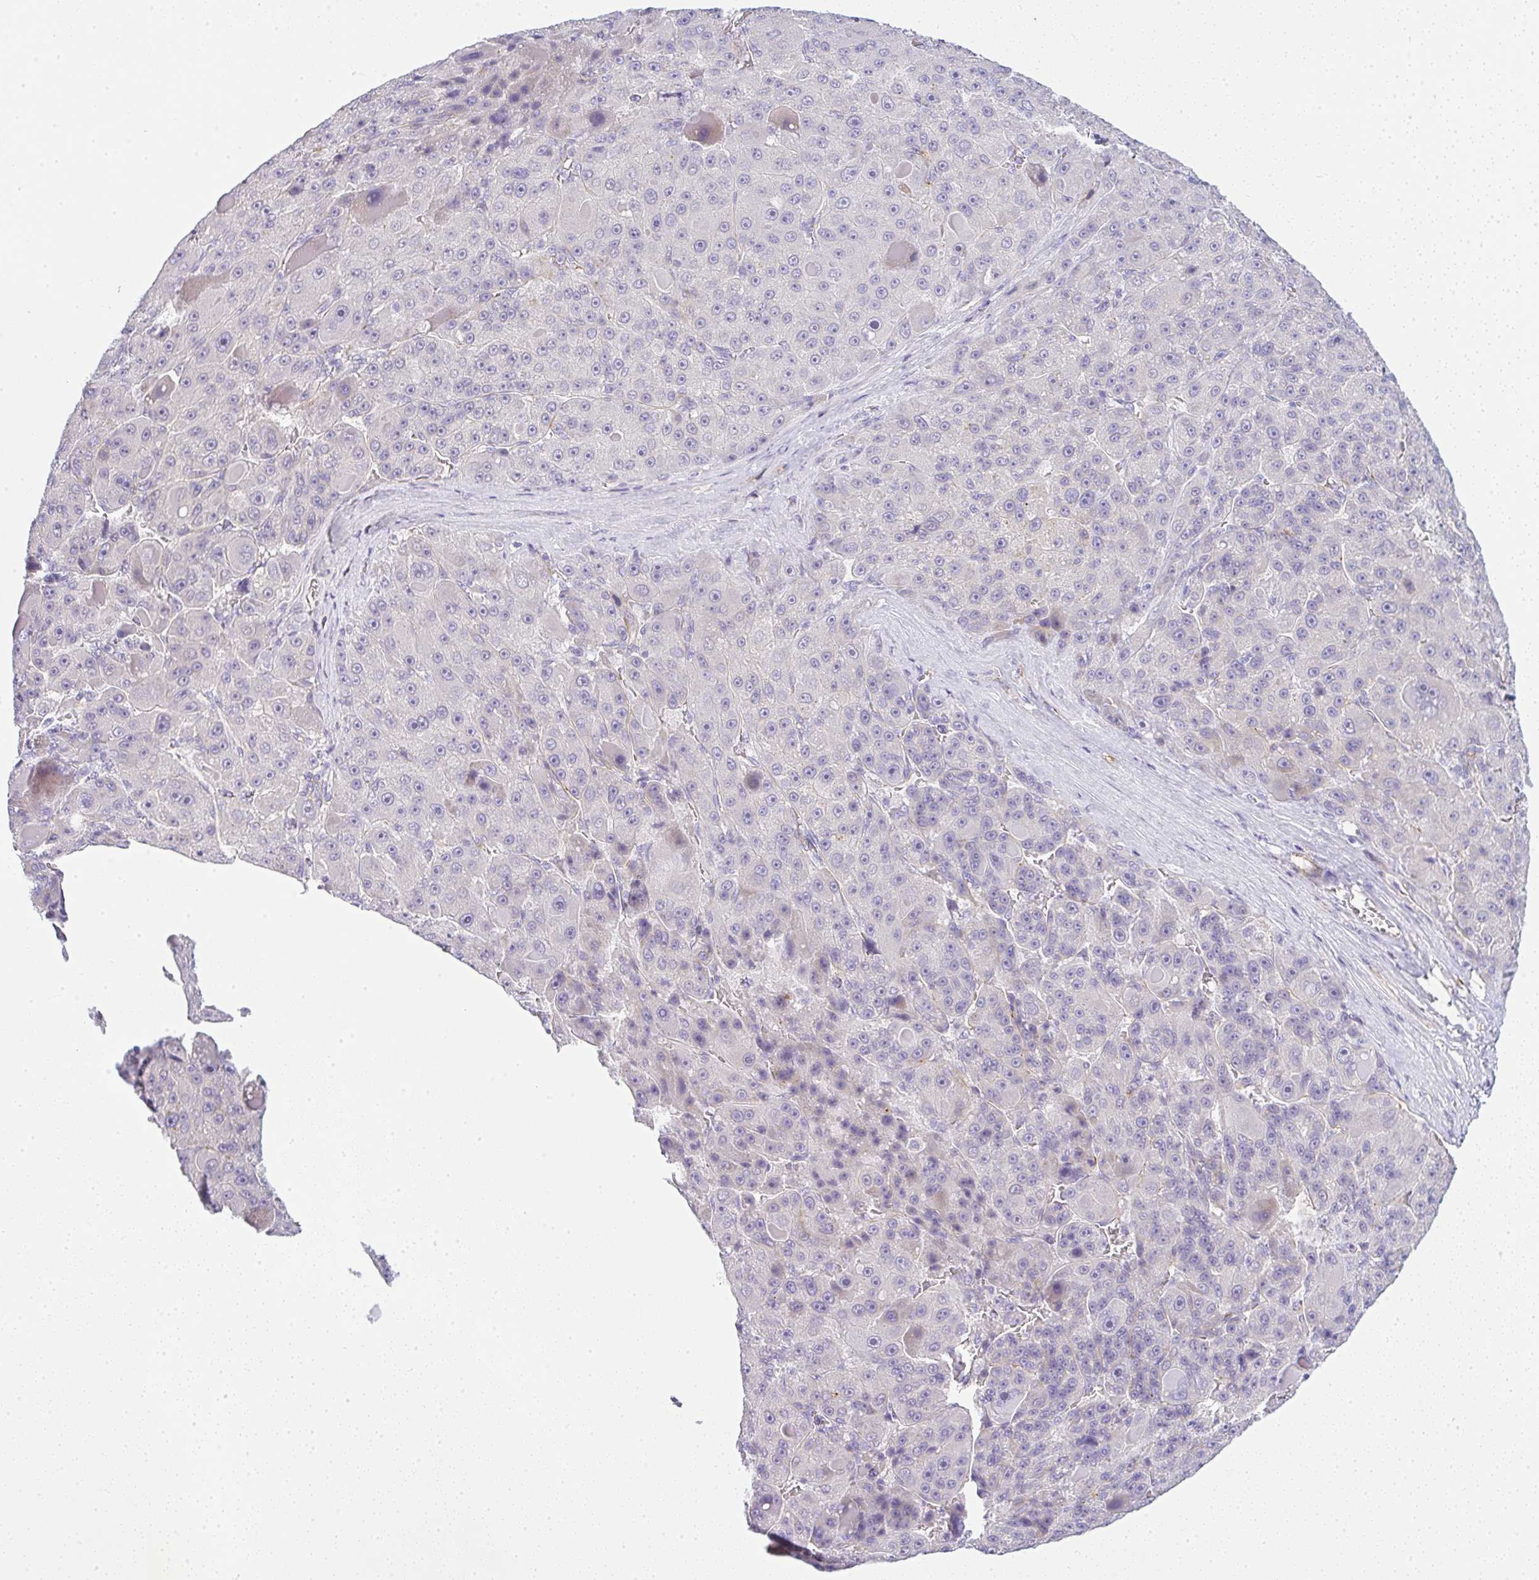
{"staining": {"intensity": "negative", "quantity": "none", "location": "none"}, "tissue": "liver cancer", "cell_type": "Tumor cells", "image_type": "cancer", "snomed": [{"axis": "morphology", "description": "Carcinoma, Hepatocellular, NOS"}, {"axis": "topography", "description": "Liver"}], "caption": "Tumor cells show no significant expression in hepatocellular carcinoma (liver).", "gene": "LPAR4", "patient": {"sex": "male", "age": 76}}